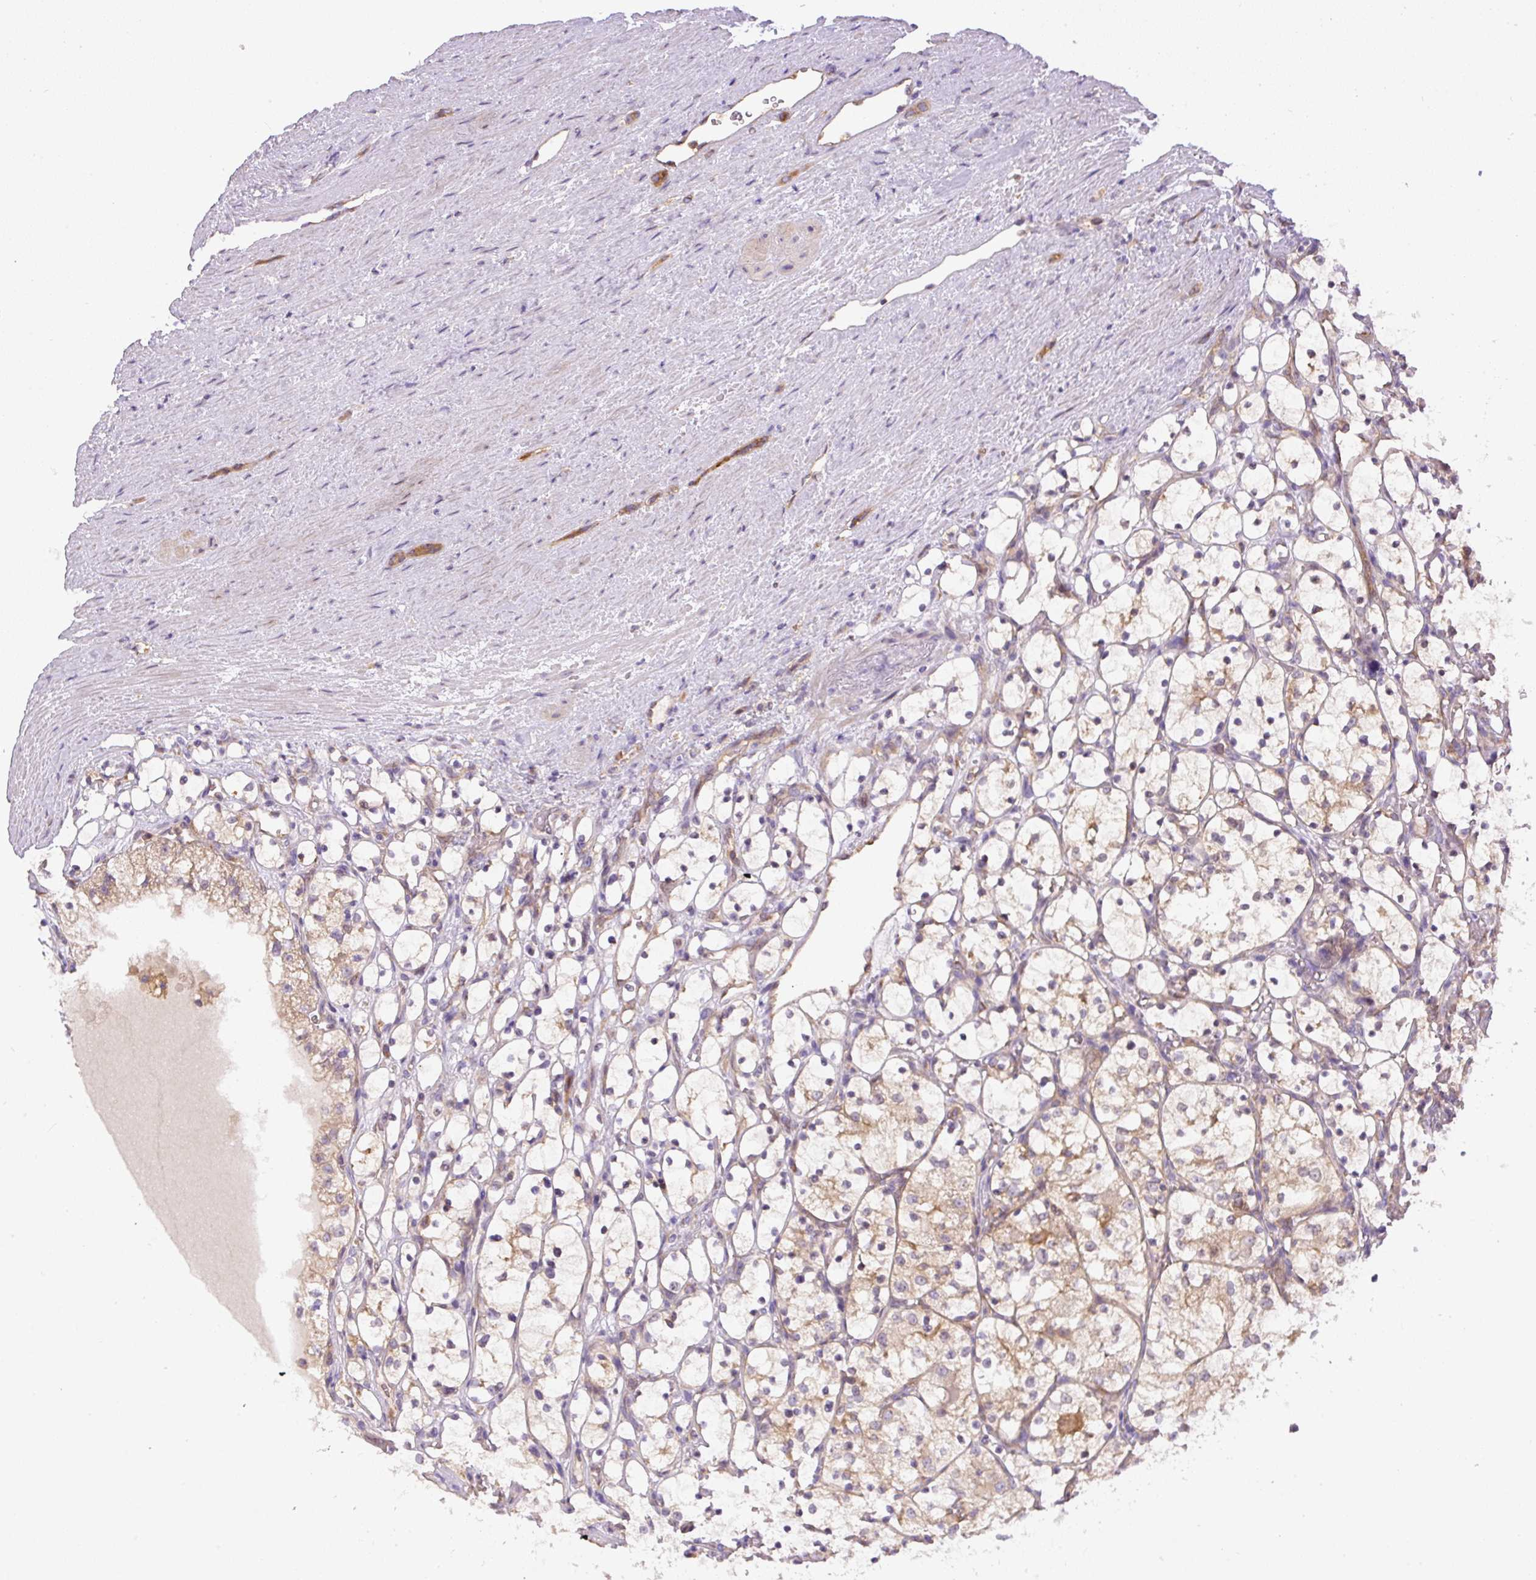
{"staining": {"intensity": "weak", "quantity": "25%-75%", "location": "cytoplasmic/membranous"}, "tissue": "renal cancer", "cell_type": "Tumor cells", "image_type": "cancer", "snomed": [{"axis": "morphology", "description": "Adenocarcinoma, NOS"}, {"axis": "topography", "description": "Kidney"}], "caption": "Immunohistochemical staining of renal adenocarcinoma reveals weak cytoplasmic/membranous protein staining in about 25%-75% of tumor cells.", "gene": "DAPK1", "patient": {"sex": "female", "age": 69}}